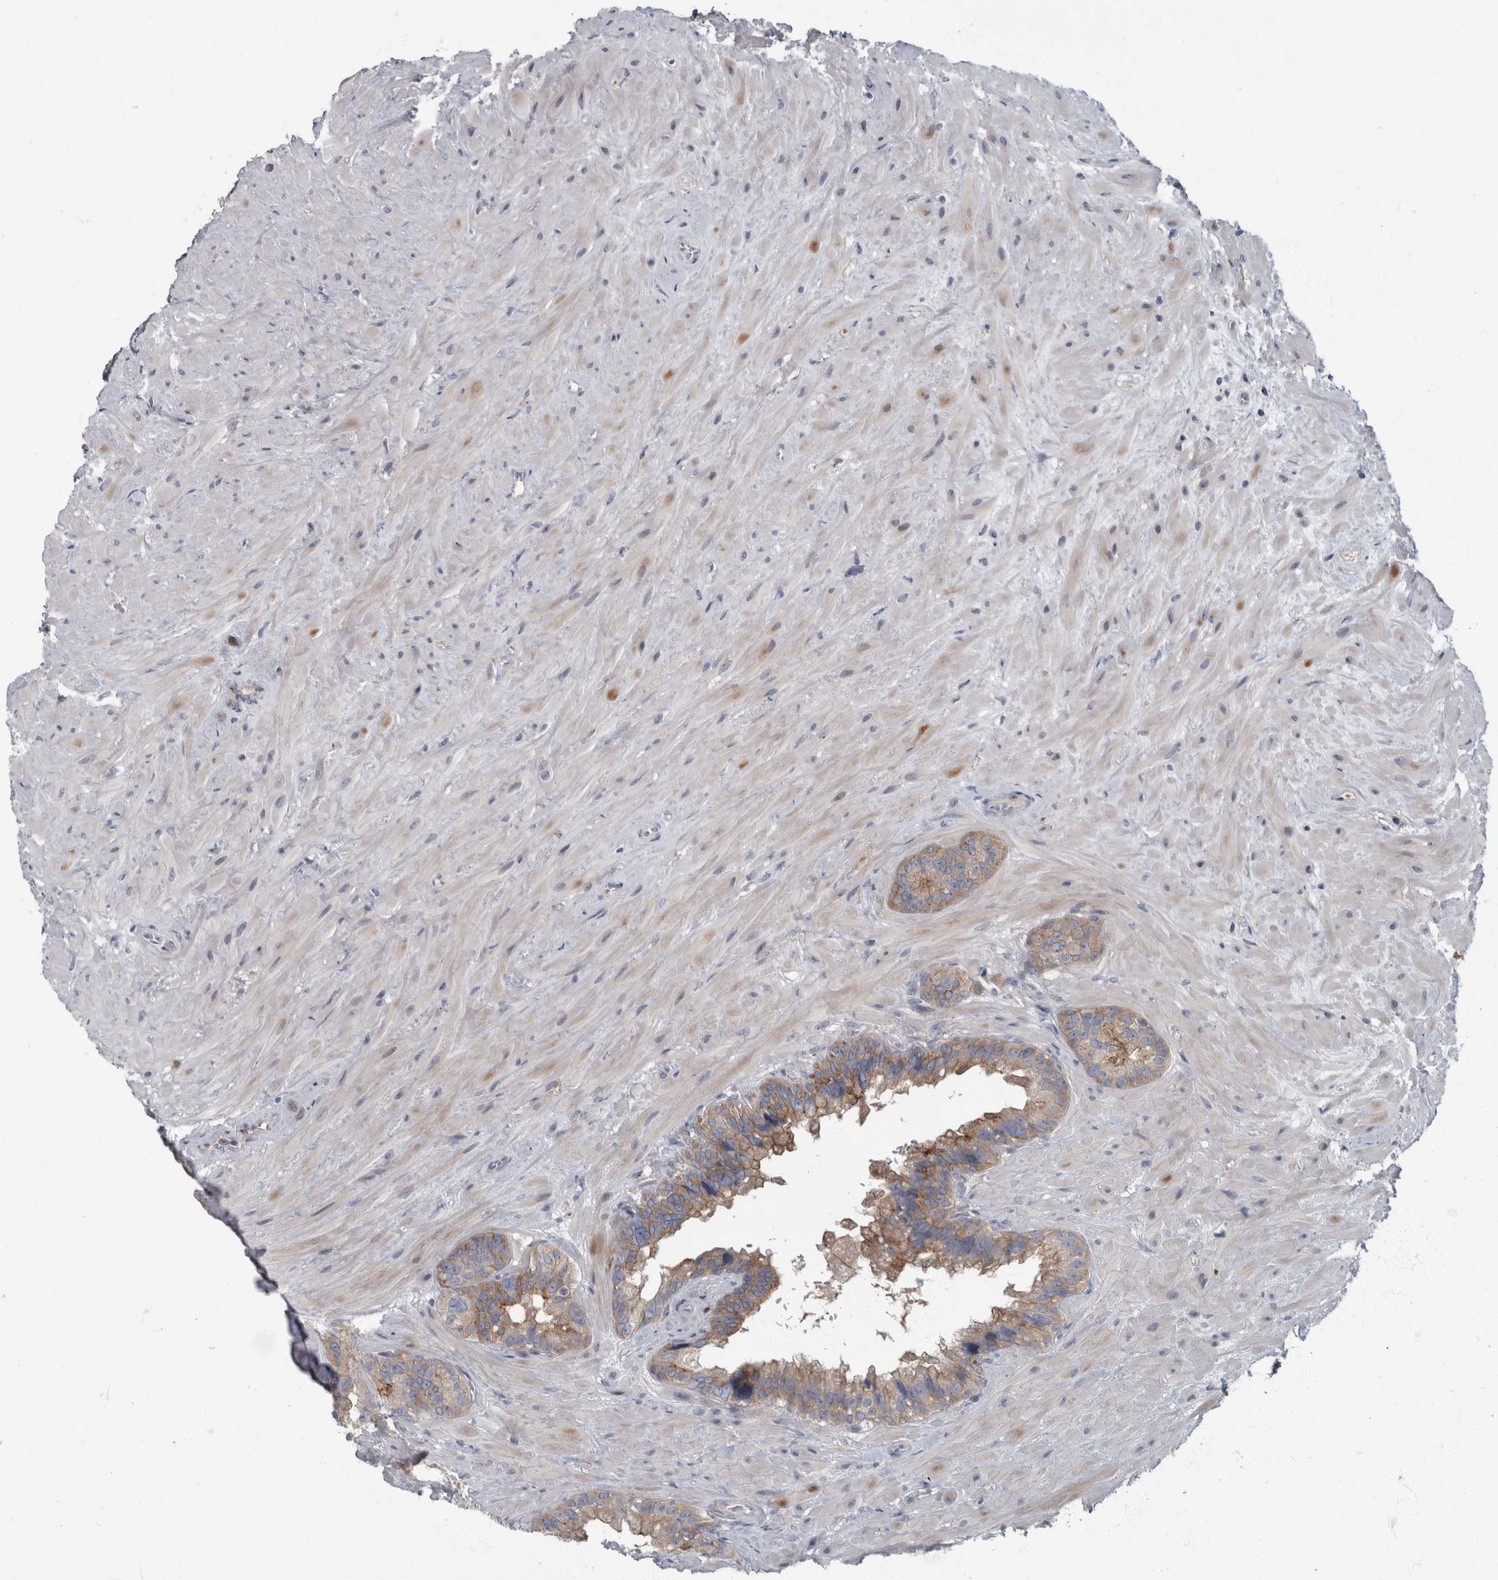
{"staining": {"intensity": "moderate", "quantity": ">75%", "location": "cytoplasmic/membranous"}, "tissue": "seminal vesicle", "cell_type": "Glandular cells", "image_type": "normal", "snomed": [{"axis": "morphology", "description": "Normal tissue, NOS"}, {"axis": "topography", "description": "Seminal veicle"}], "caption": "Approximately >75% of glandular cells in normal human seminal vesicle demonstrate moderate cytoplasmic/membranous protein staining as visualized by brown immunohistochemical staining.", "gene": "CDC42BPG", "patient": {"sex": "male", "age": 80}}